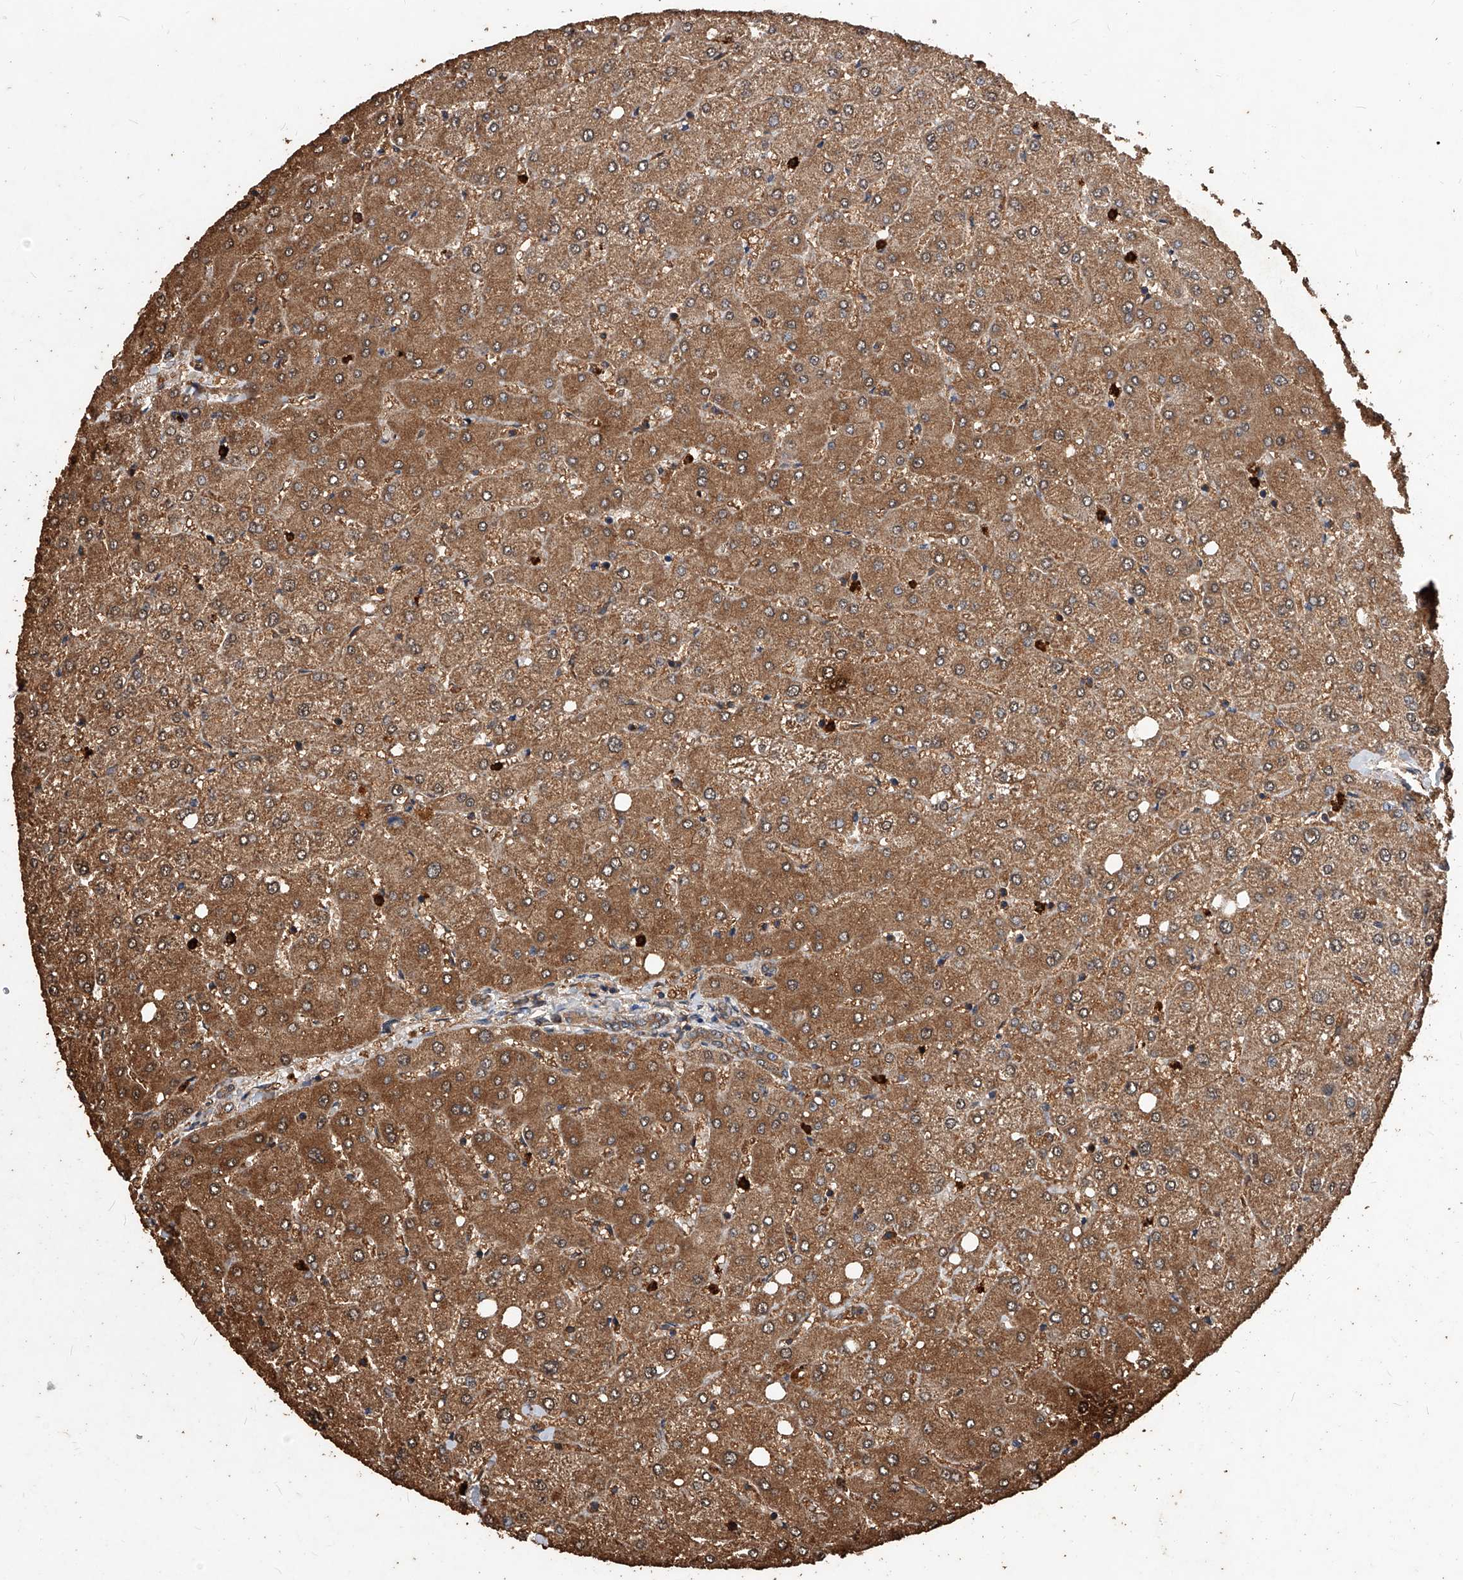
{"staining": {"intensity": "moderate", "quantity": ">75%", "location": "cytoplasmic/membranous"}, "tissue": "liver", "cell_type": "Cholangiocytes", "image_type": "normal", "snomed": [{"axis": "morphology", "description": "Normal tissue, NOS"}, {"axis": "topography", "description": "Liver"}], "caption": "This micrograph reveals immunohistochemistry staining of normal human liver, with medium moderate cytoplasmic/membranous positivity in about >75% of cholangiocytes.", "gene": "UCP2", "patient": {"sex": "female", "age": 54}}